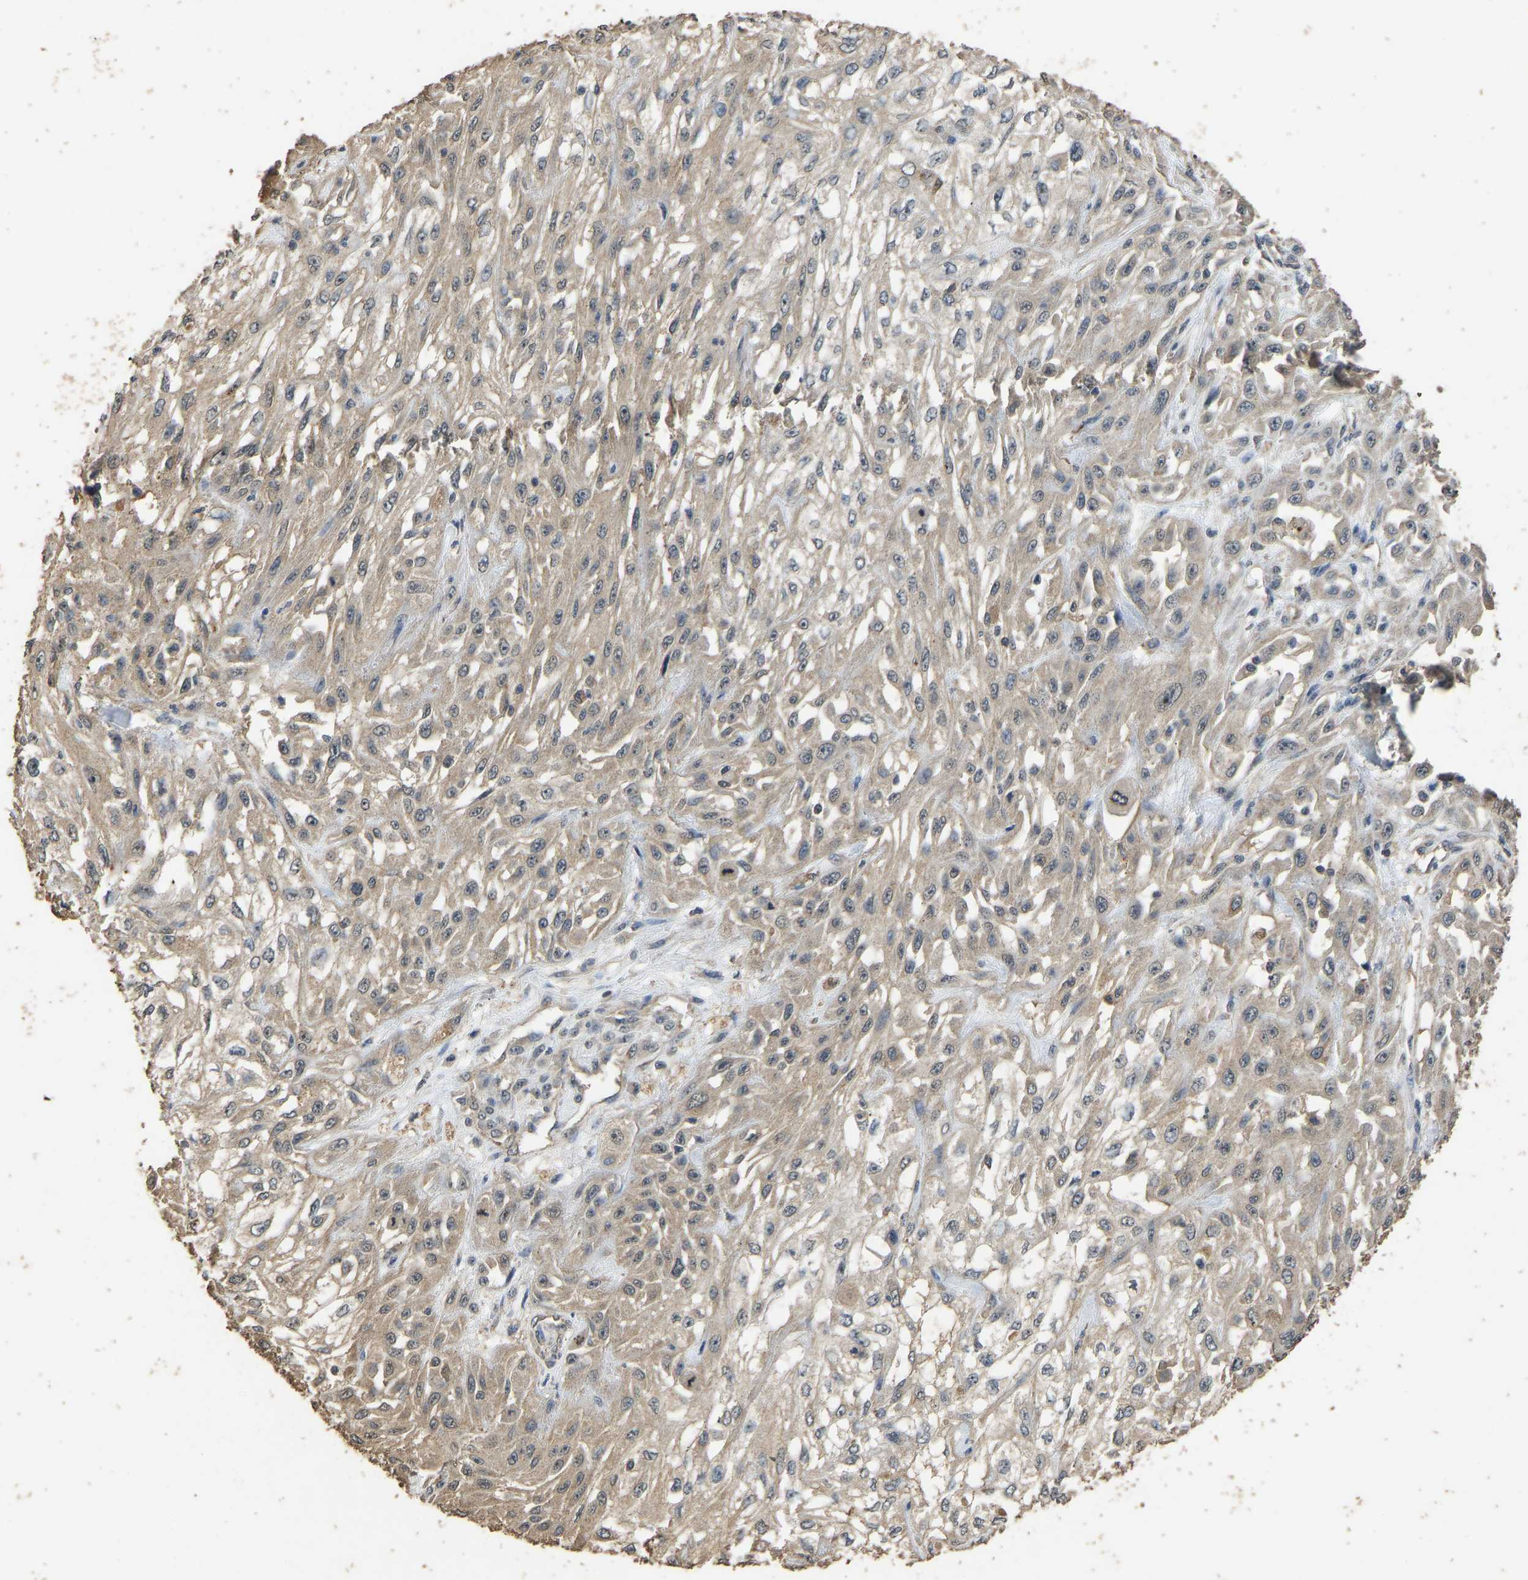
{"staining": {"intensity": "weak", "quantity": ">75%", "location": "cytoplasmic/membranous"}, "tissue": "skin cancer", "cell_type": "Tumor cells", "image_type": "cancer", "snomed": [{"axis": "morphology", "description": "Squamous cell carcinoma, NOS"}, {"axis": "morphology", "description": "Squamous cell carcinoma, metastatic, NOS"}, {"axis": "topography", "description": "Skin"}, {"axis": "topography", "description": "Lymph node"}], "caption": "Metastatic squamous cell carcinoma (skin) was stained to show a protein in brown. There is low levels of weak cytoplasmic/membranous expression in about >75% of tumor cells. Using DAB (3,3'-diaminobenzidine) (brown) and hematoxylin (blue) stains, captured at high magnification using brightfield microscopy.", "gene": "CIDEC", "patient": {"sex": "male", "age": 75}}